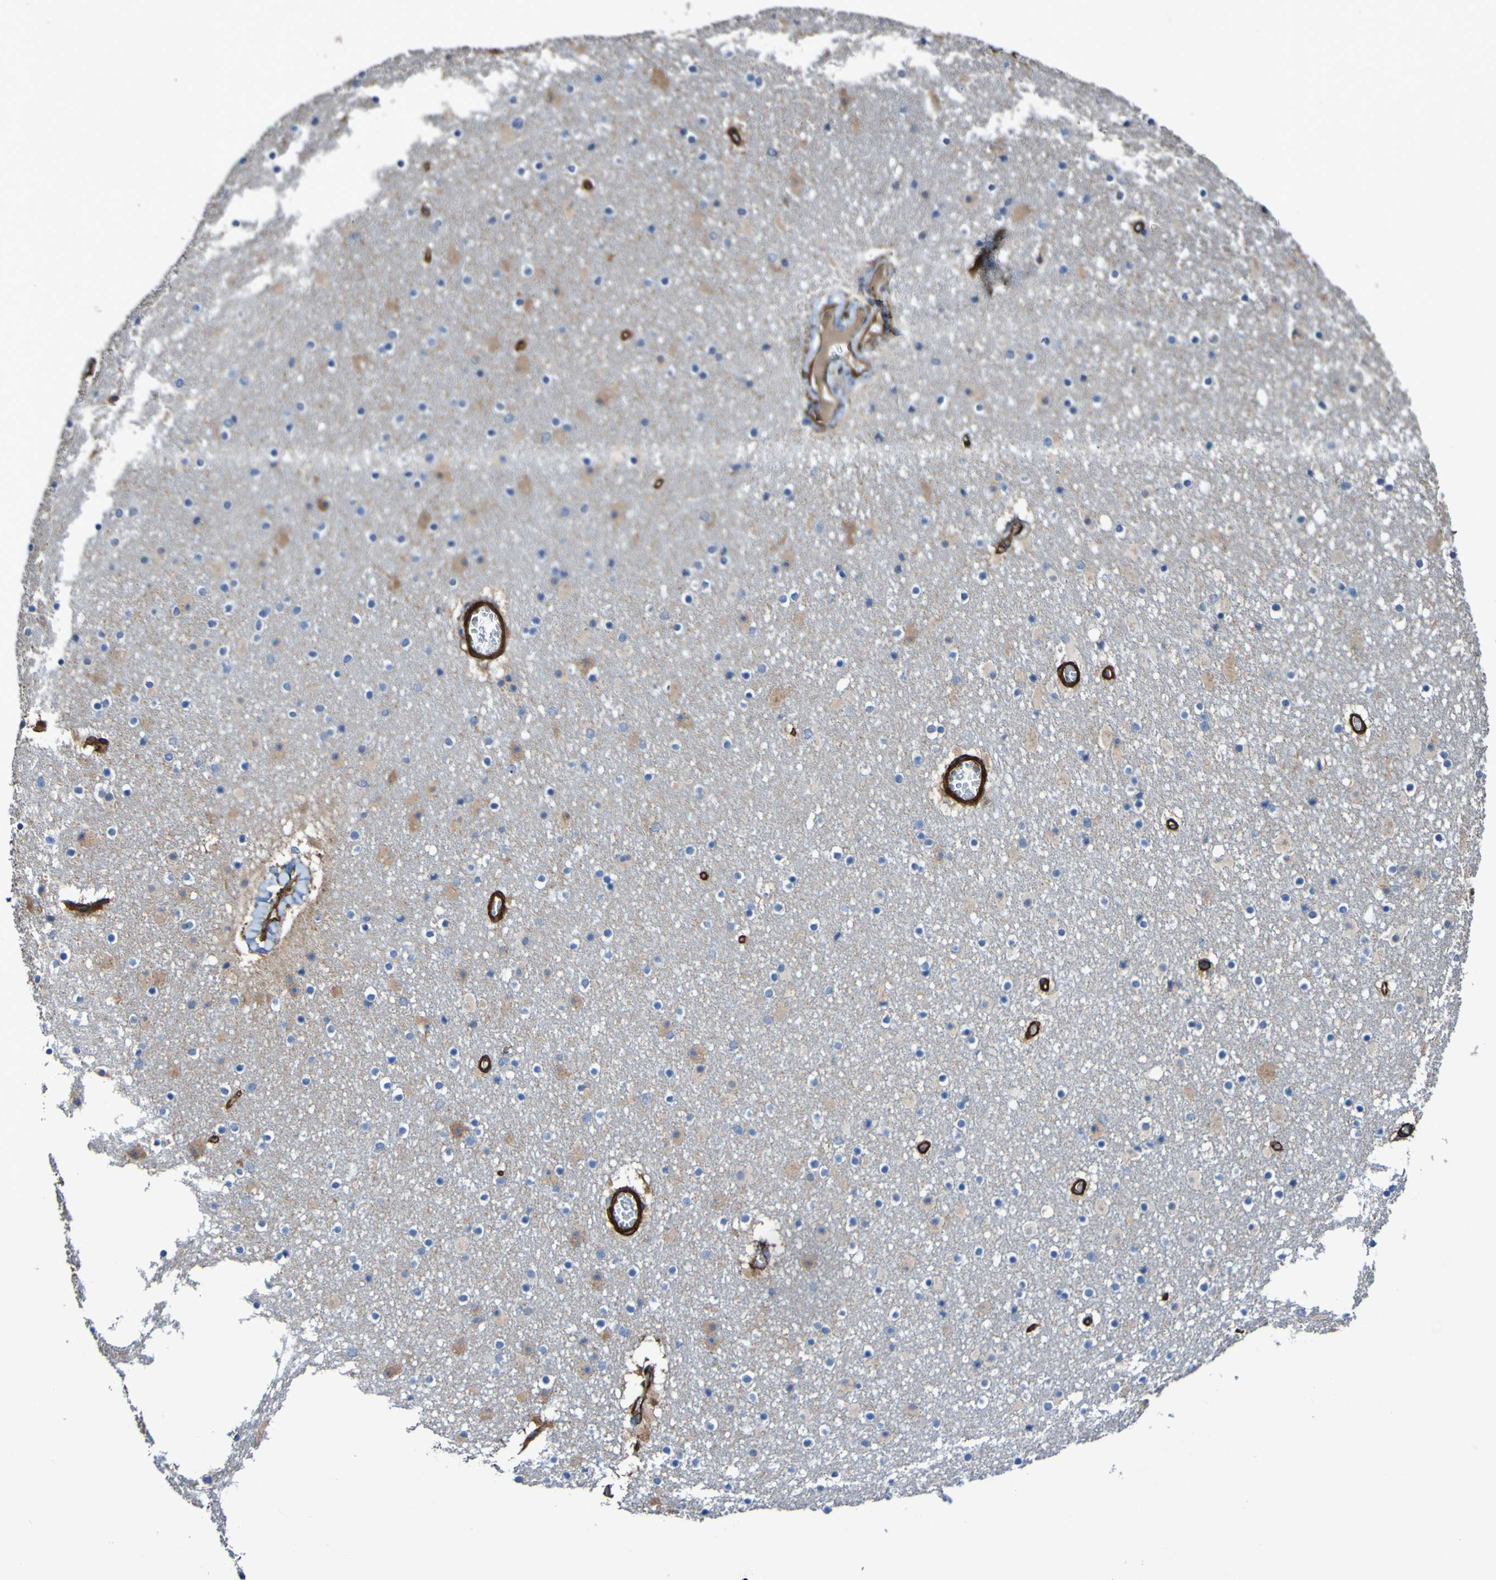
{"staining": {"intensity": "weak", "quantity": "<25%", "location": "cytoplasmic/membranous"}, "tissue": "caudate", "cell_type": "Glial cells", "image_type": "normal", "snomed": [{"axis": "morphology", "description": "Normal tissue, NOS"}, {"axis": "topography", "description": "Lateral ventricle wall"}], "caption": "Immunohistochemistry (IHC) photomicrograph of benign caudate: human caudate stained with DAB reveals no significant protein expression in glial cells.", "gene": "ELMOD3", "patient": {"sex": "male", "age": 45}}